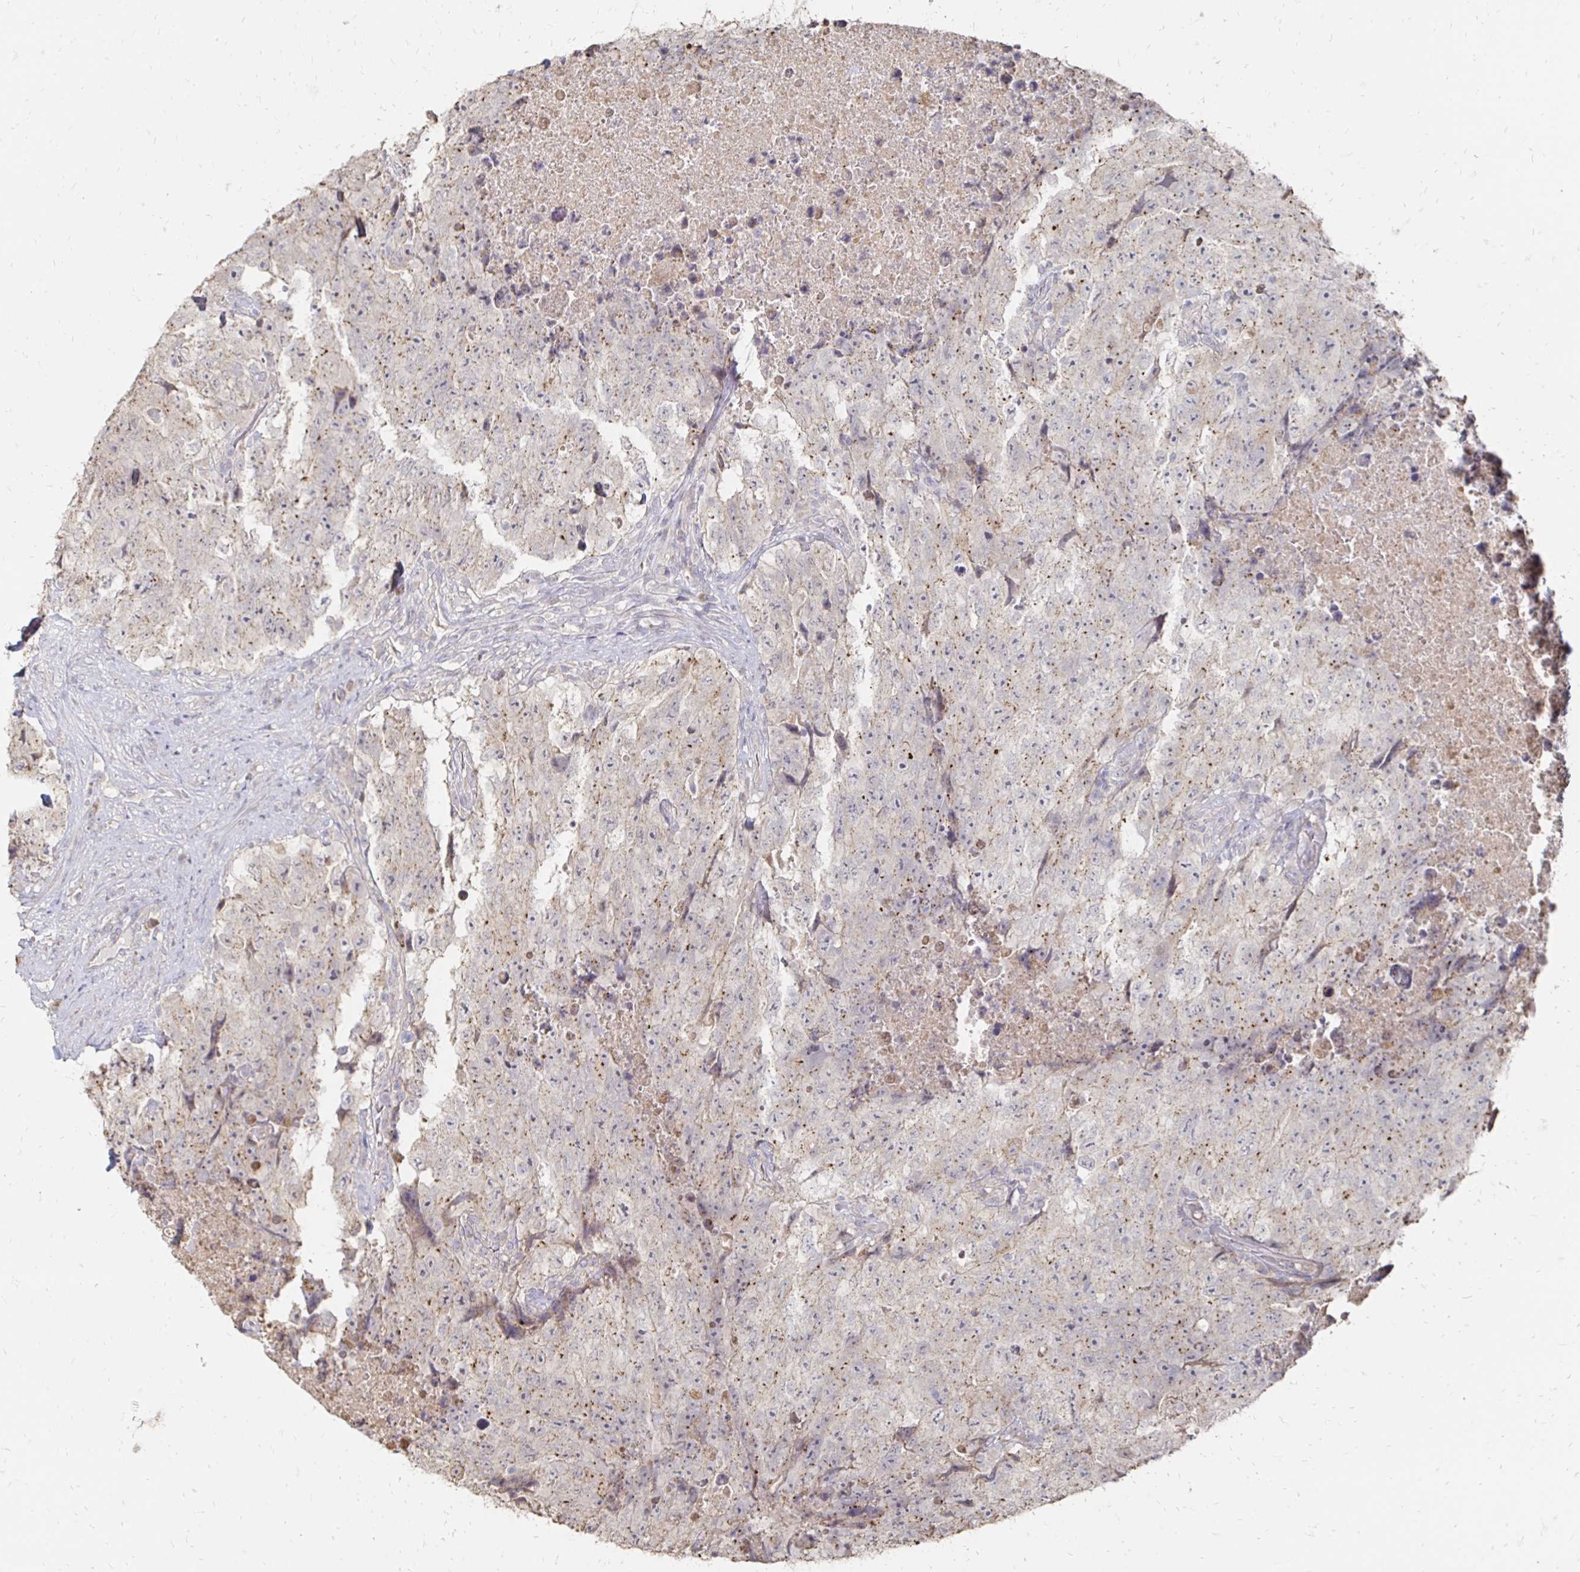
{"staining": {"intensity": "weak", "quantity": "<25%", "location": "cytoplasmic/membranous"}, "tissue": "testis cancer", "cell_type": "Tumor cells", "image_type": "cancer", "snomed": [{"axis": "morphology", "description": "Carcinoma, Embryonal, NOS"}, {"axis": "topography", "description": "Testis"}], "caption": "This is an immunohistochemistry micrograph of embryonal carcinoma (testis). There is no staining in tumor cells.", "gene": "ZNF727", "patient": {"sex": "male", "age": 24}}